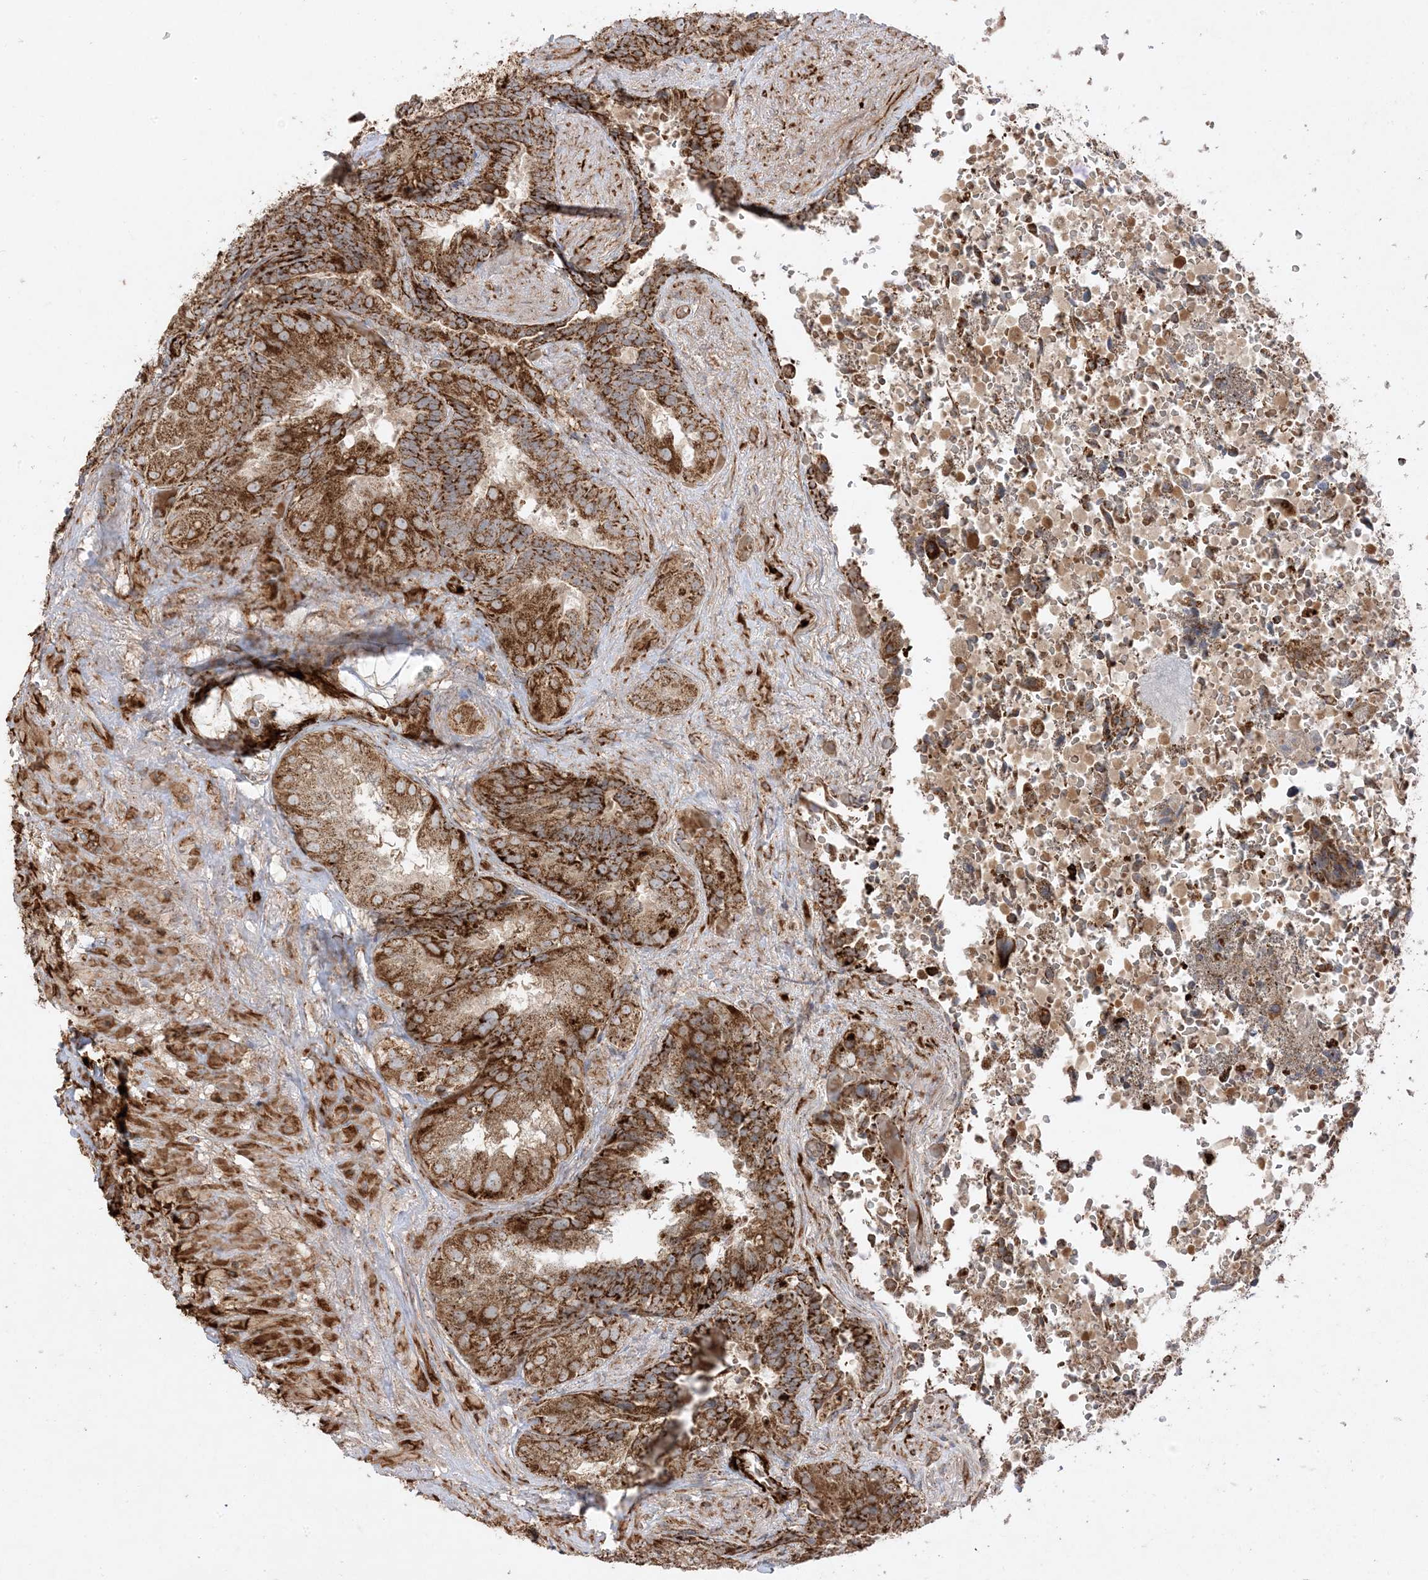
{"staining": {"intensity": "strong", "quantity": ">75%", "location": "cytoplasmic/membranous"}, "tissue": "seminal vesicle", "cell_type": "Glandular cells", "image_type": "normal", "snomed": [{"axis": "morphology", "description": "Normal tissue, NOS"}, {"axis": "topography", "description": "Seminal veicle"}, {"axis": "topography", "description": "Peripheral nerve tissue"}], "caption": "A brown stain labels strong cytoplasmic/membranous staining of a protein in glandular cells of normal human seminal vesicle. (Stains: DAB (3,3'-diaminobenzidine) in brown, nuclei in blue, Microscopy: brightfield microscopy at high magnification).", "gene": "AARS2", "patient": {"sex": "male", "age": 63}}